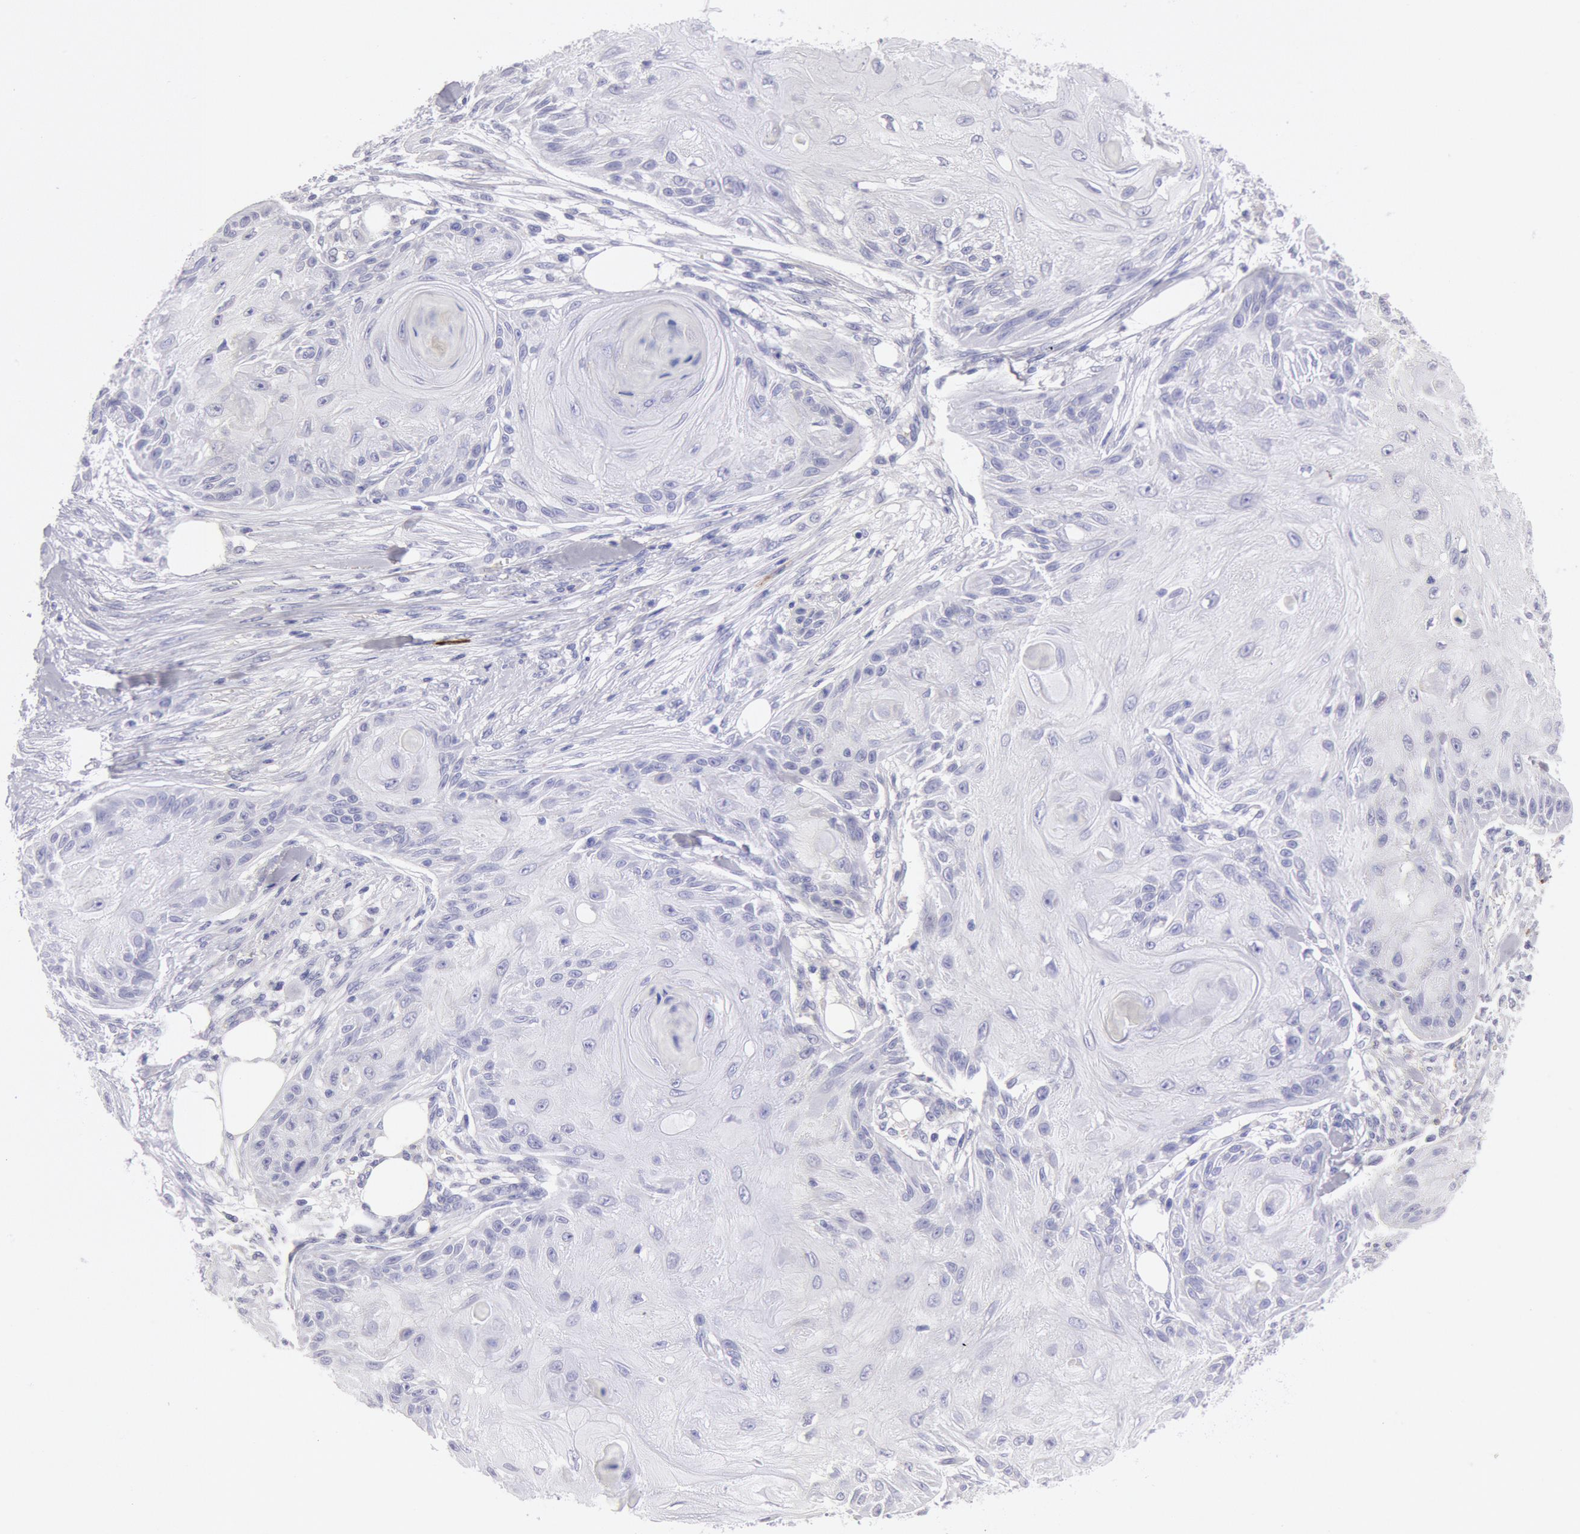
{"staining": {"intensity": "negative", "quantity": "none", "location": "none"}, "tissue": "skin cancer", "cell_type": "Tumor cells", "image_type": "cancer", "snomed": [{"axis": "morphology", "description": "Squamous cell carcinoma, NOS"}, {"axis": "topography", "description": "Skin"}], "caption": "This is a image of immunohistochemistry staining of squamous cell carcinoma (skin), which shows no positivity in tumor cells. The staining was performed using DAB to visualize the protein expression in brown, while the nuclei were stained in blue with hematoxylin (Magnification: 20x).", "gene": "FCN1", "patient": {"sex": "female", "age": 88}}